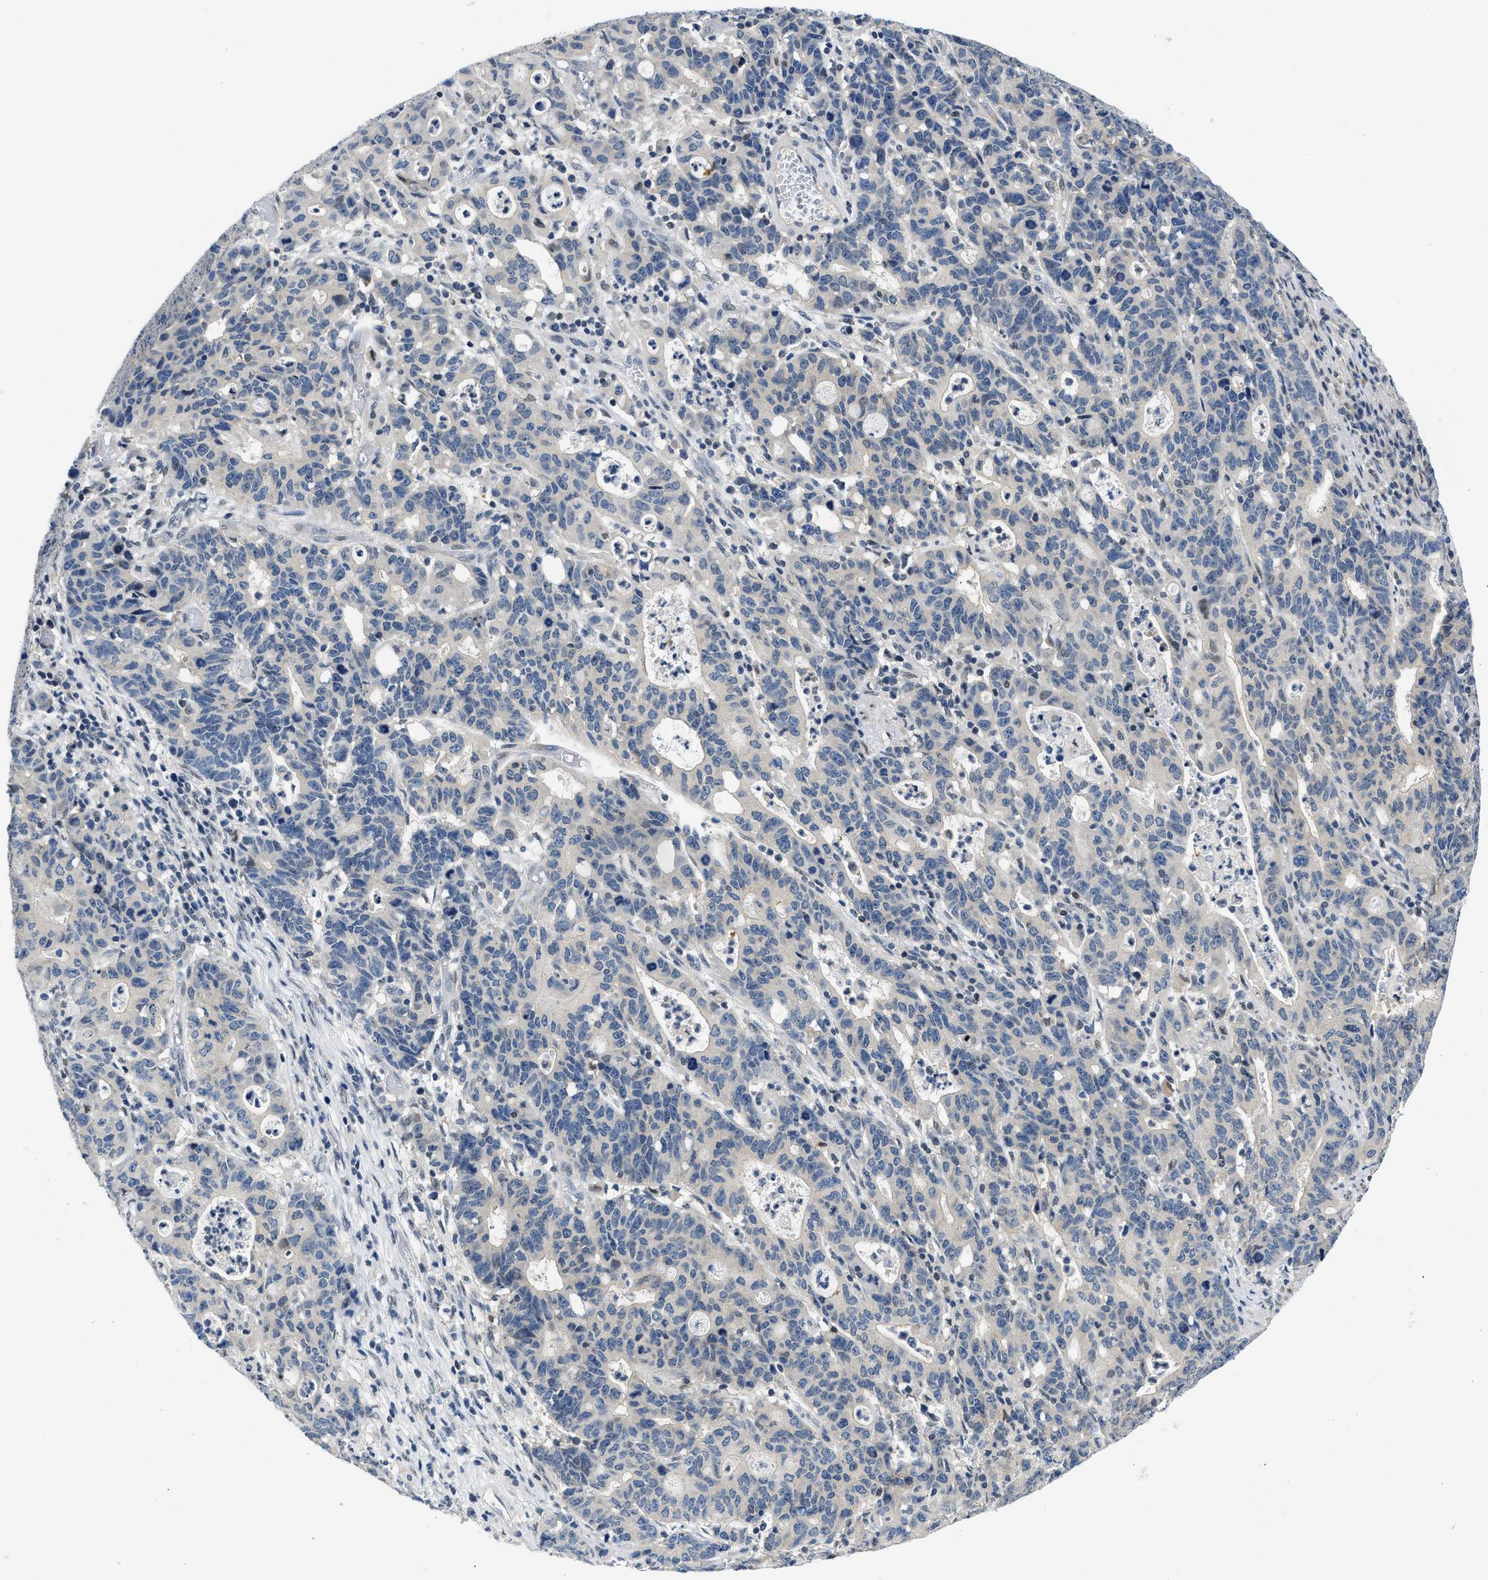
{"staining": {"intensity": "negative", "quantity": "none", "location": "none"}, "tissue": "stomach cancer", "cell_type": "Tumor cells", "image_type": "cancer", "snomed": [{"axis": "morphology", "description": "Adenocarcinoma, NOS"}, {"axis": "topography", "description": "Stomach, upper"}], "caption": "Tumor cells show no significant positivity in stomach cancer. (Brightfield microscopy of DAB (3,3'-diaminobenzidine) immunohistochemistry (IHC) at high magnification).", "gene": "OLIG3", "patient": {"sex": "male", "age": 69}}